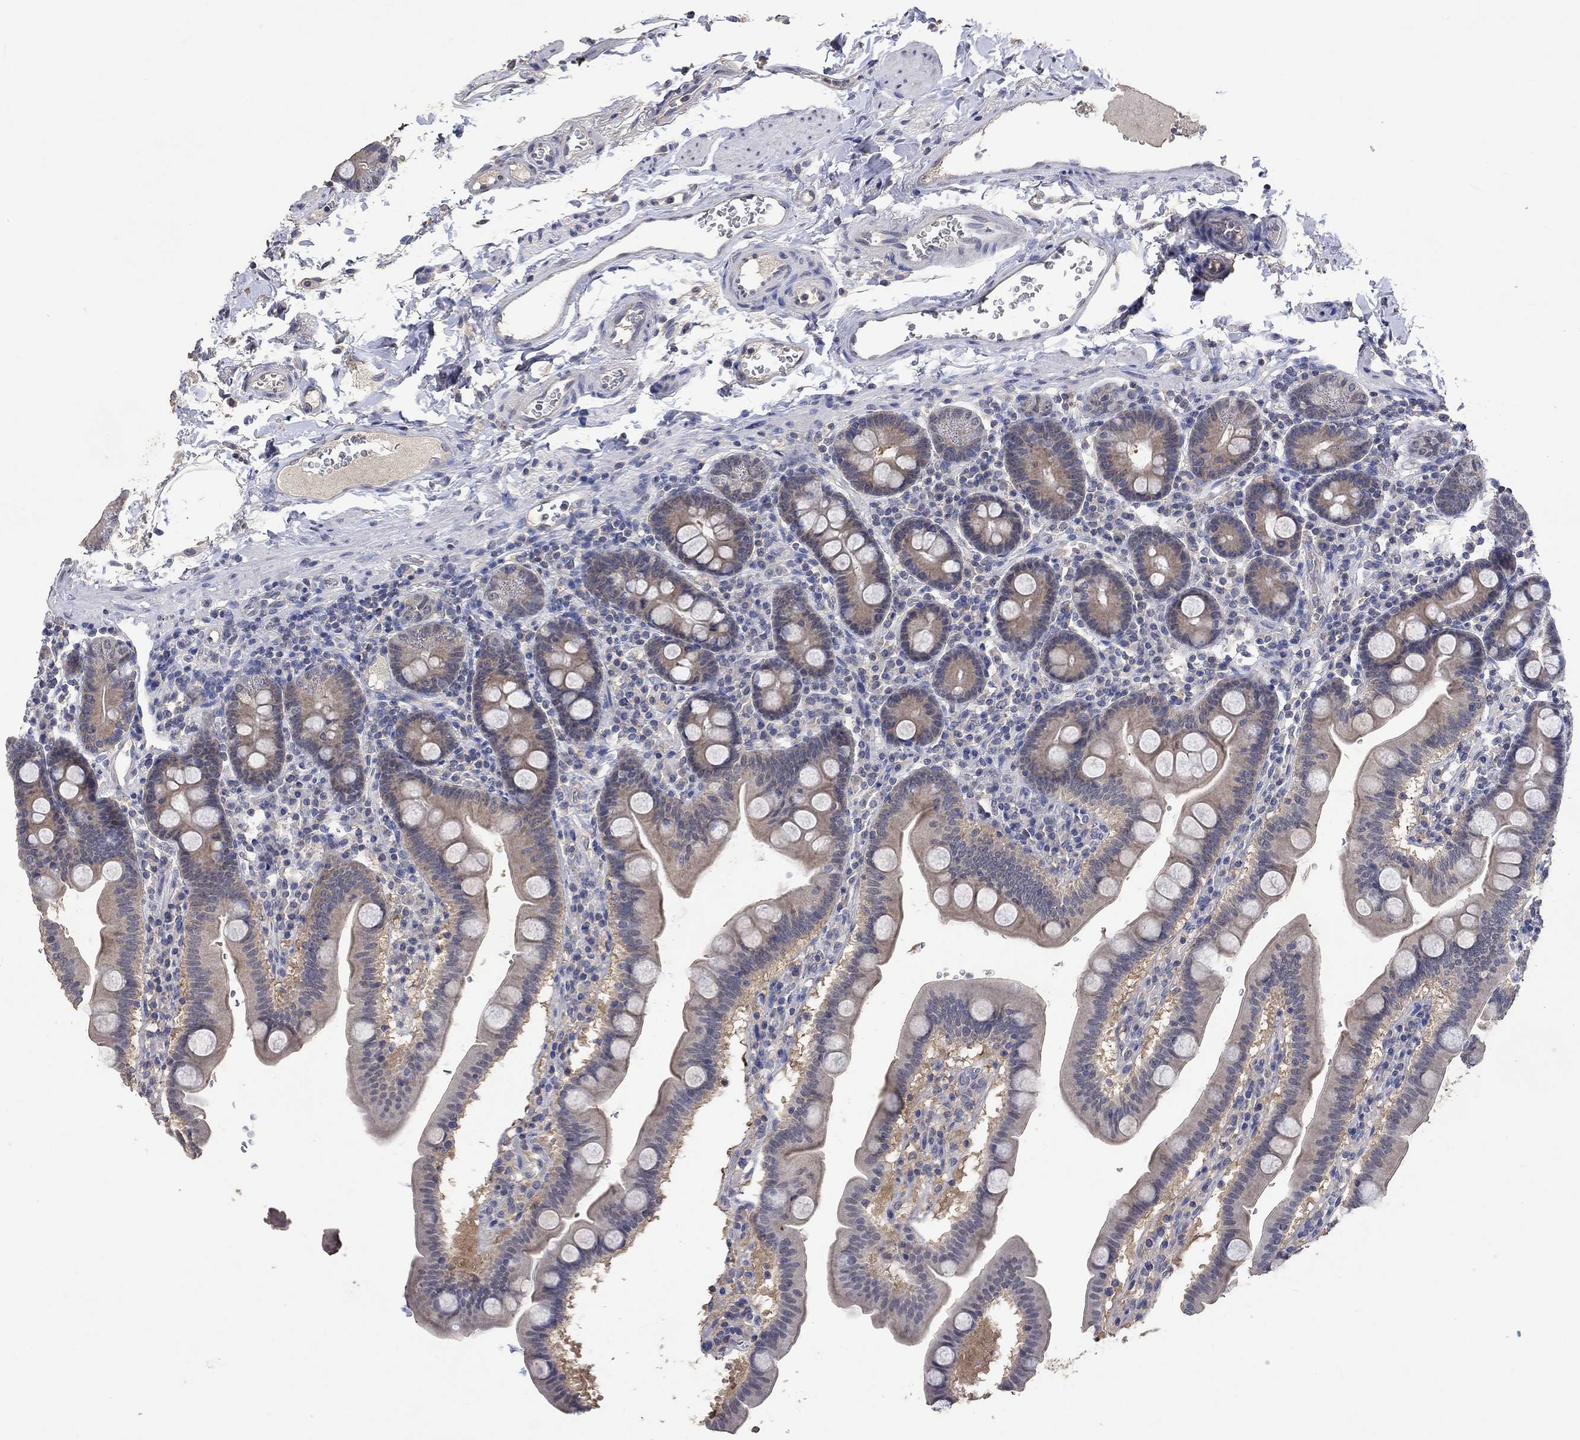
{"staining": {"intensity": "negative", "quantity": "none", "location": "none"}, "tissue": "duodenum", "cell_type": "Glandular cells", "image_type": "normal", "snomed": [{"axis": "morphology", "description": "Normal tissue, NOS"}, {"axis": "topography", "description": "Duodenum"}], "caption": "A high-resolution micrograph shows immunohistochemistry (IHC) staining of benign duodenum, which demonstrates no significant positivity in glandular cells. The staining is performed using DAB (3,3'-diaminobenzidine) brown chromogen with nuclei counter-stained in using hematoxylin.", "gene": "PTPN20", "patient": {"sex": "male", "age": 59}}